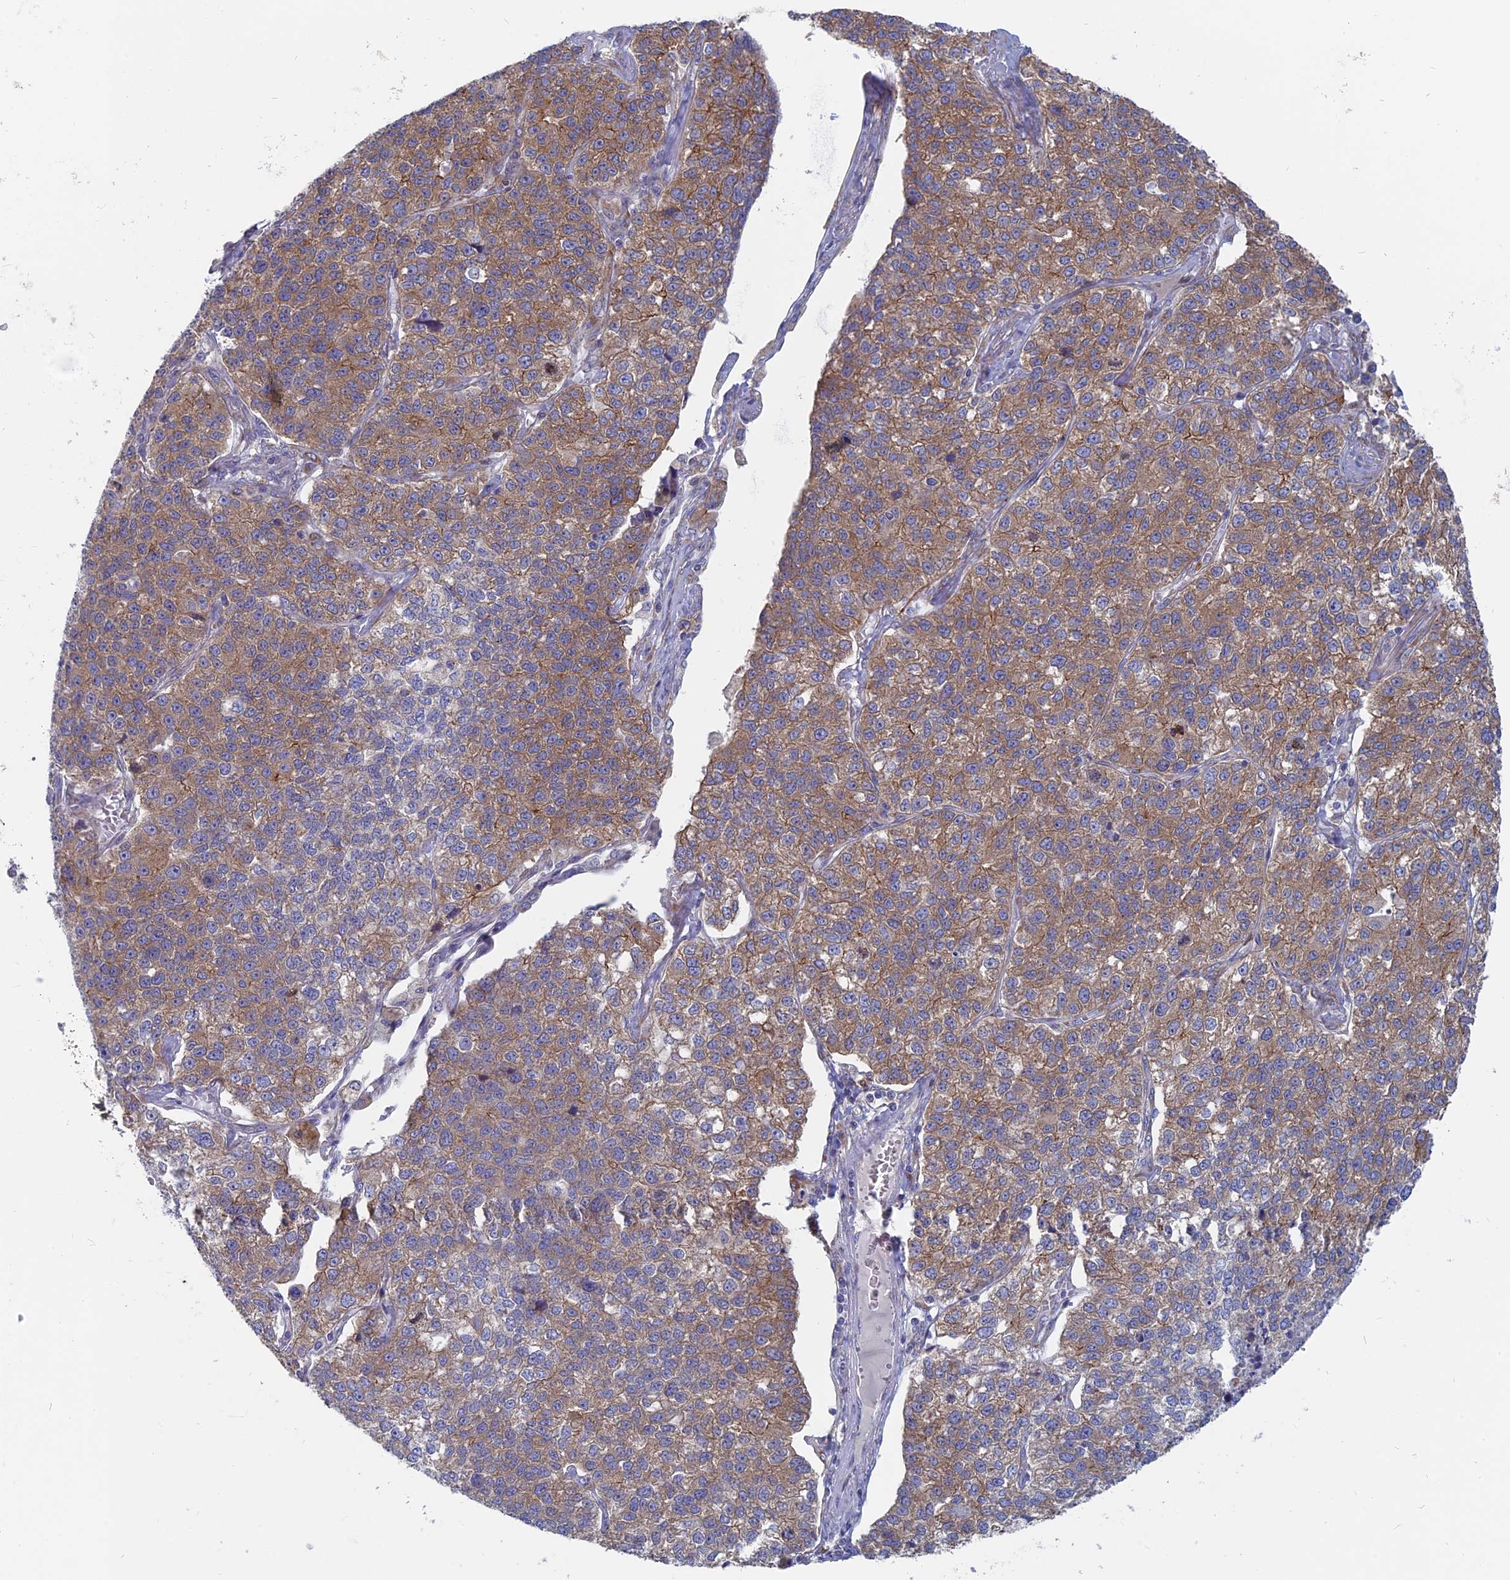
{"staining": {"intensity": "moderate", "quantity": "25%-75%", "location": "cytoplasmic/membranous"}, "tissue": "lung cancer", "cell_type": "Tumor cells", "image_type": "cancer", "snomed": [{"axis": "morphology", "description": "Adenocarcinoma, NOS"}, {"axis": "topography", "description": "Lung"}], "caption": "About 25%-75% of tumor cells in human lung cancer demonstrate moderate cytoplasmic/membranous protein staining as visualized by brown immunohistochemical staining.", "gene": "TBC1D30", "patient": {"sex": "male", "age": 49}}